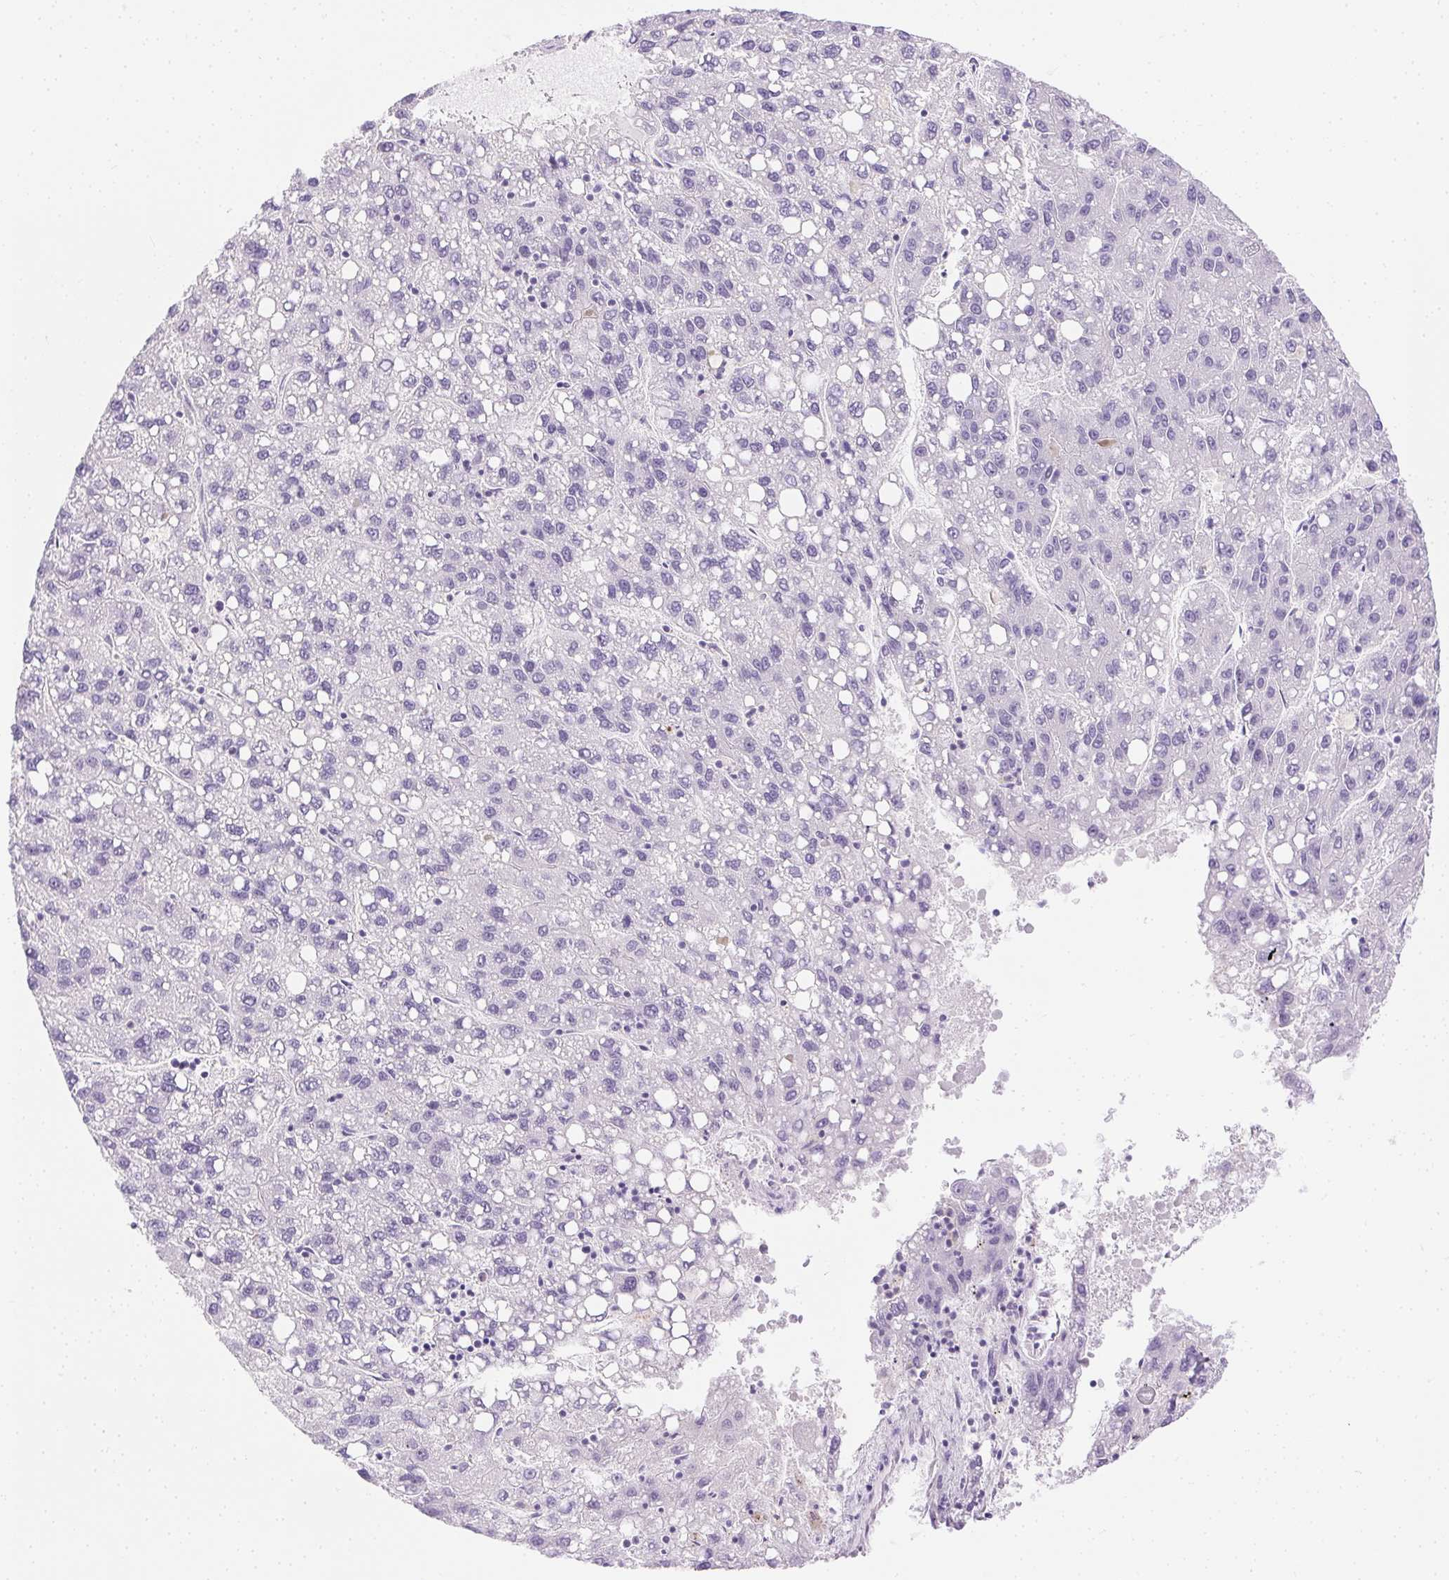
{"staining": {"intensity": "negative", "quantity": "none", "location": "none"}, "tissue": "liver cancer", "cell_type": "Tumor cells", "image_type": "cancer", "snomed": [{"axis": "morphology", "description": "Carcinoma, Hepatocellular, NOS"}, {"axis": "topography", "description": "Liver"}], "caption": "IHC micrograph of hepatocellular carcinoma (liver) stained for a protein (brown), which exhibits no staining in tumor cells.", "gene": "C20orf85", "patient": {"sex": "female", "age": 82}}